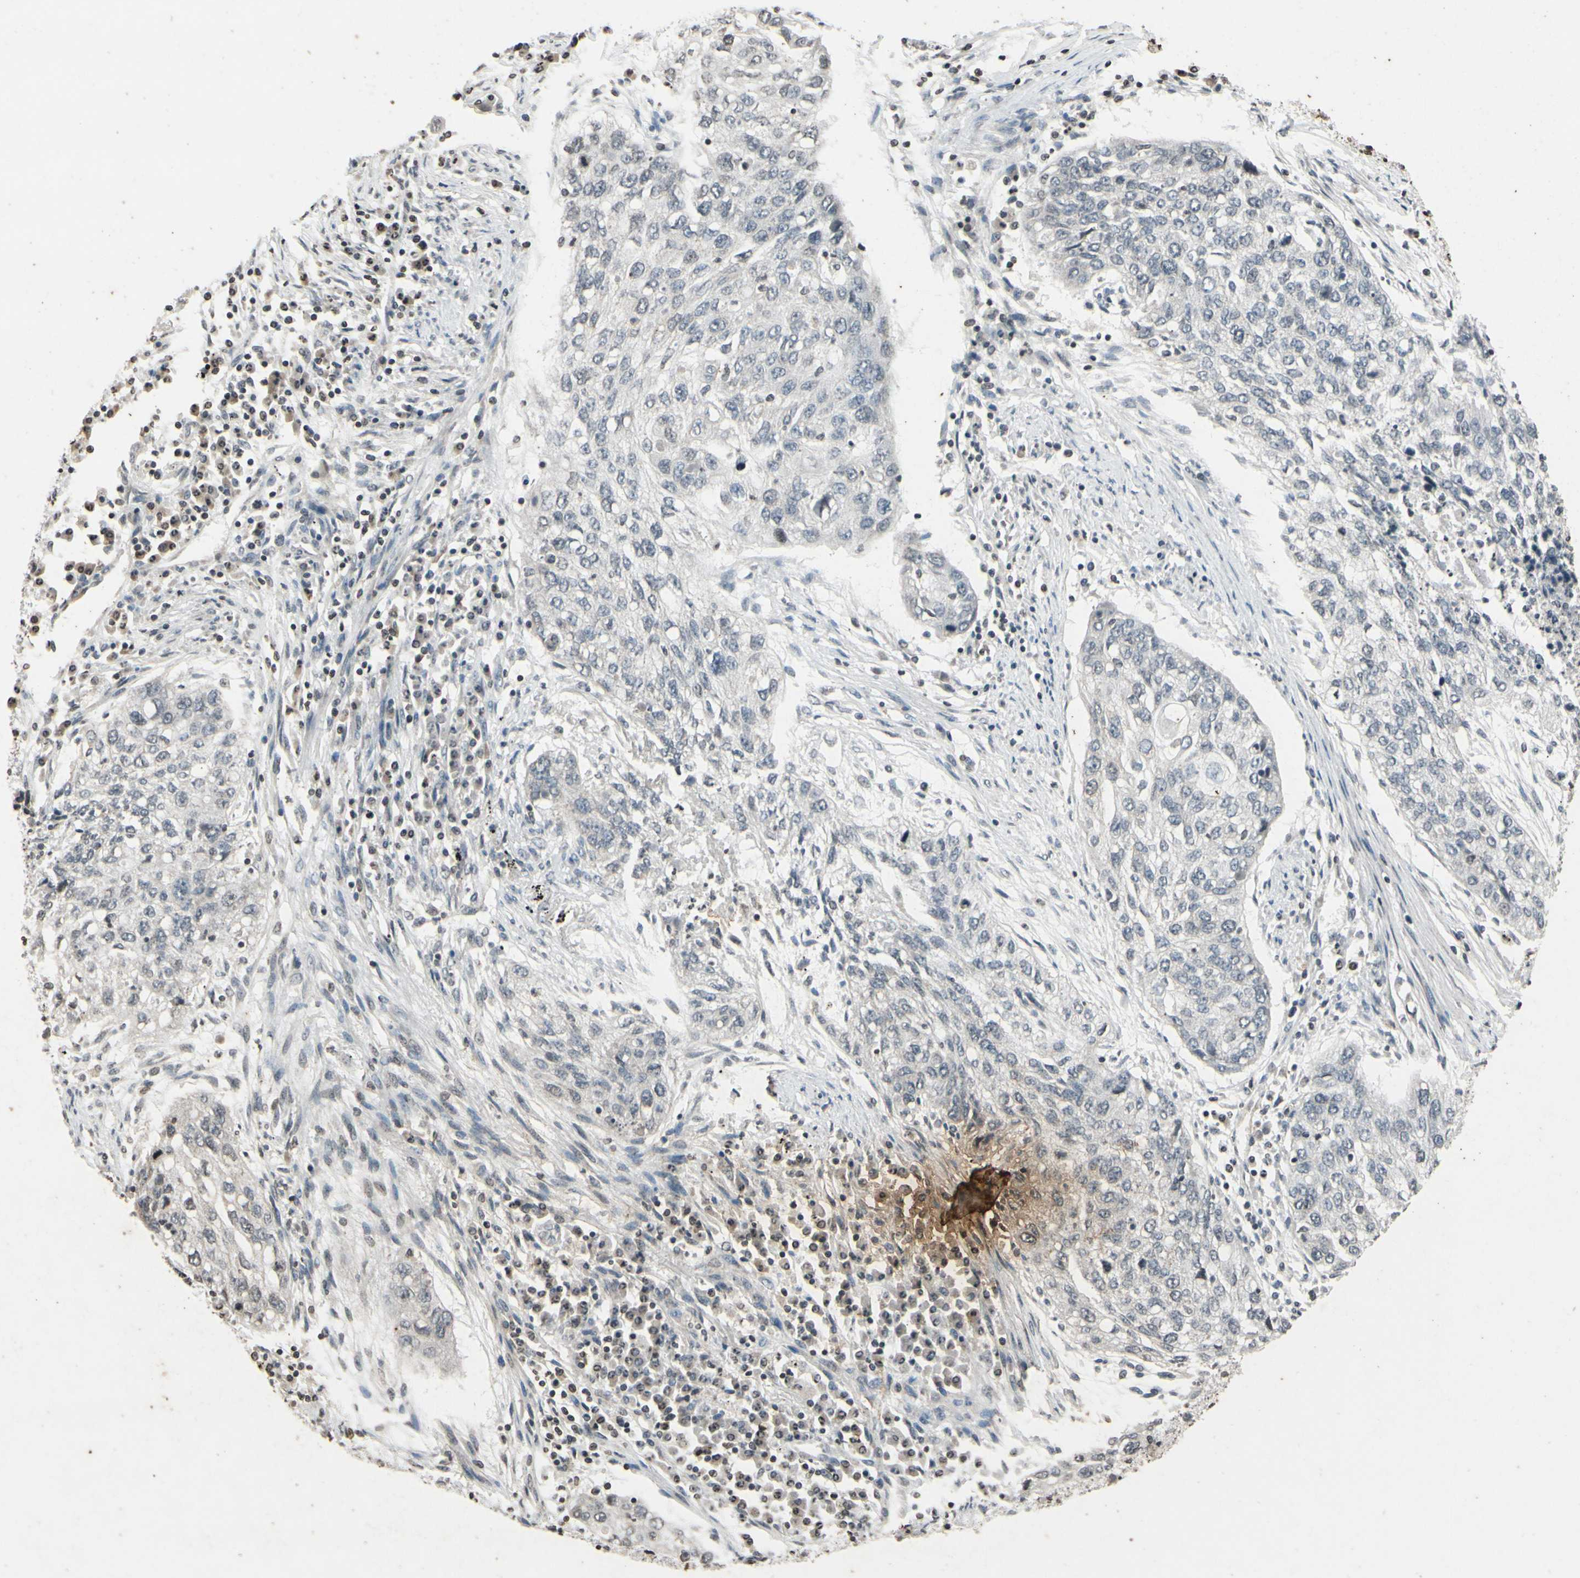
{"staining": {"intensity": "weak", "quantity": ">75%", "location": "cytoplasmic/membranous"}, "tissue": "lung cancer", "cell_type": "Tumor cells", "image_type": "cancer", "snomed": [{"axis": "morphology", "description": "Squamous cell carcinoma, NOS"}, {"axis": "topography", "description": "Lung"}], "caption": "This image reveals lung cancer stained with immunohistochemistry to label a protein in brown. The cytoplasmic/membranous of tumor cells show weak positivity for the protein. Nuclei are counter-stained blue.", "gene": "CLDN11", "patient": {"sex": "female", "age": 63}}